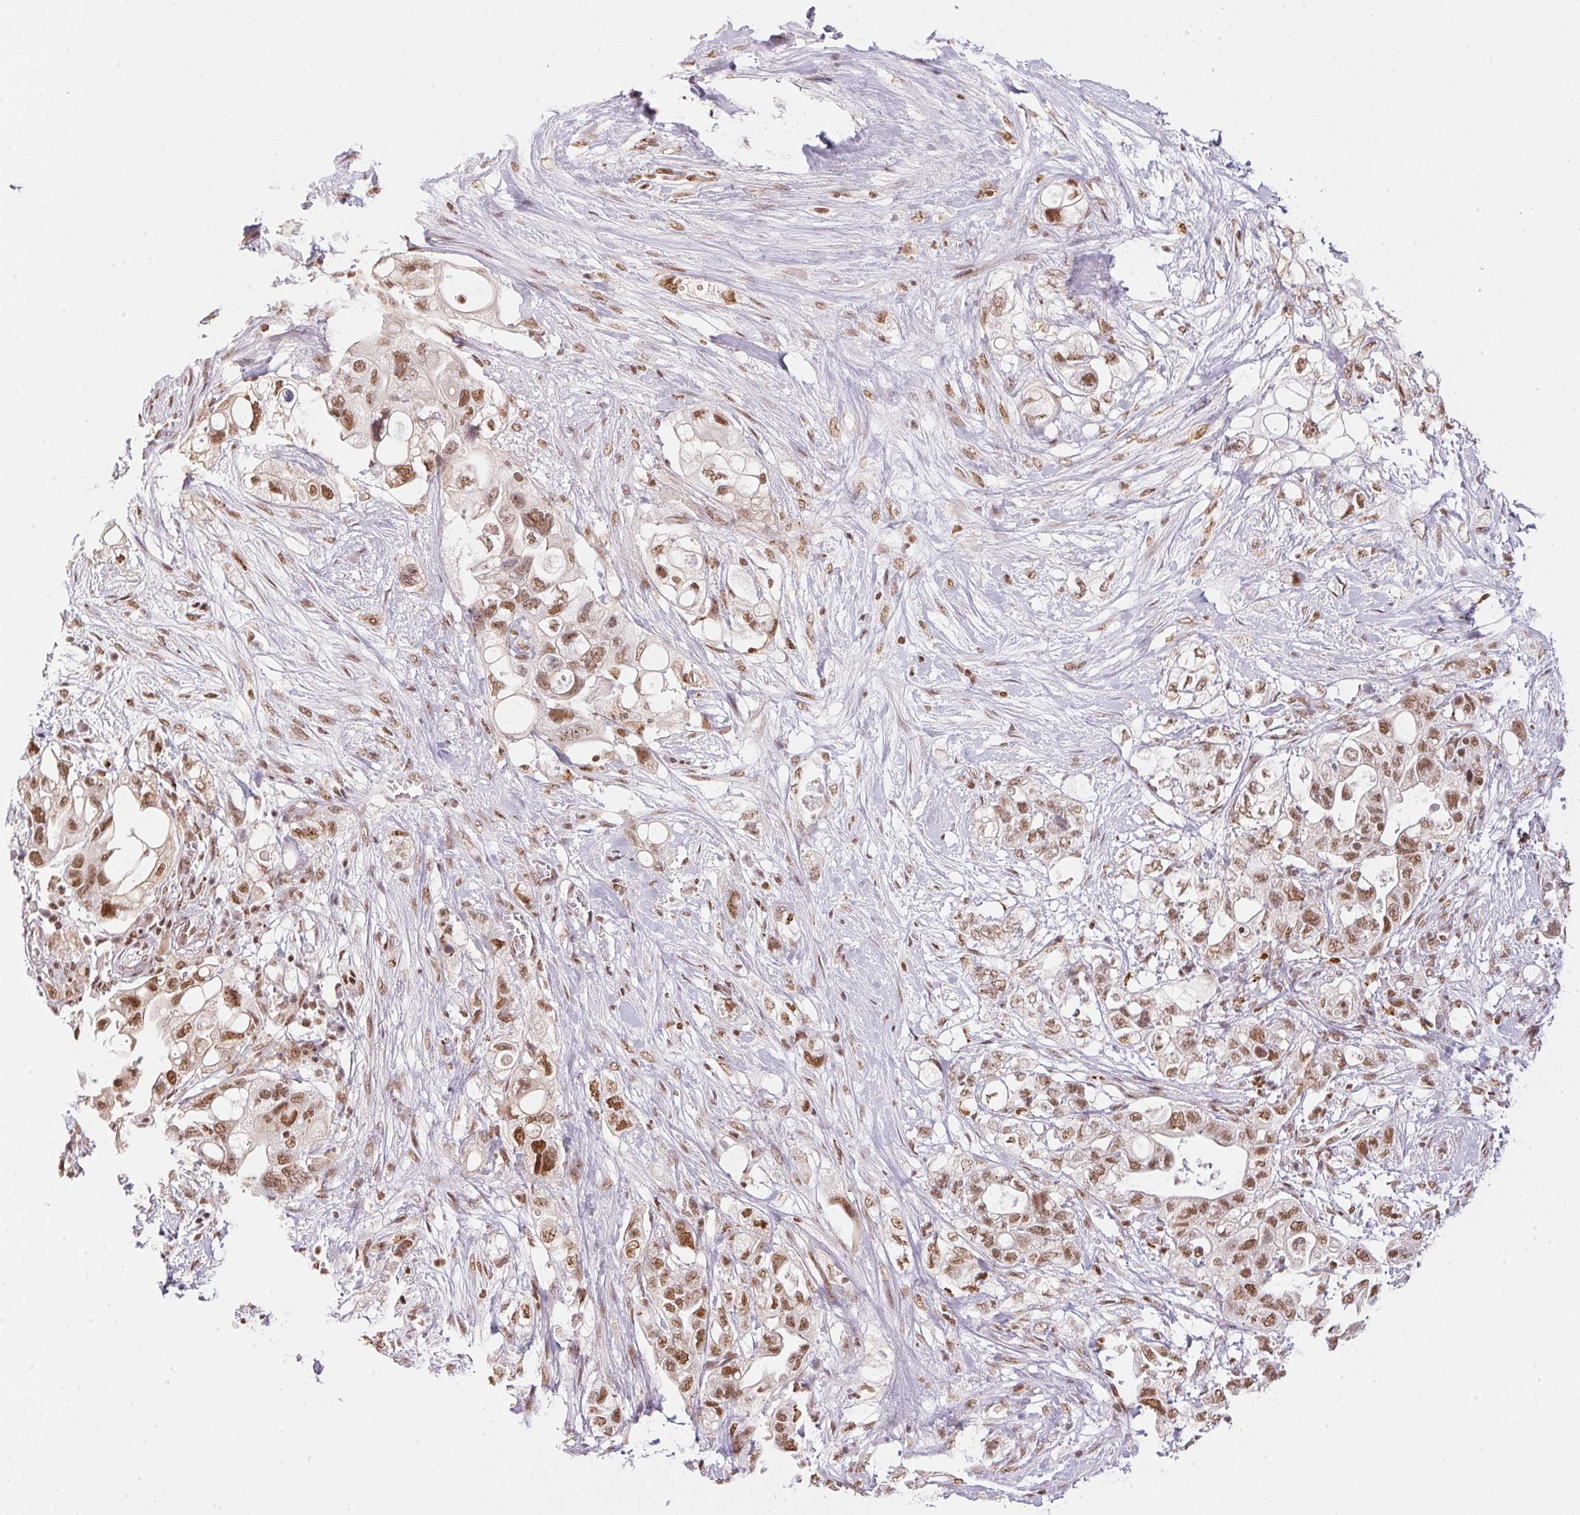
{"staining": {"intensity": "moderate", "quantity": ">75%", "location": "nuclear"}, "tissue": "pancreatic cancer", "cell_type": "Tumor cells", "image_type": "cancer", "snomed": [{"axis": "morphology", "description": "Adenocarcinoma, NOS"}, {"axis": "topography", "description": "Pancreas"}], "caption": "There is medium levels of moderate nuclear expression in tumor cells of pancreatic cancer, as demonstrated by immunohistochemical staining (brown color).", "gene": "NFE2L1", "patient": {"sex": "female", "age": 72}}